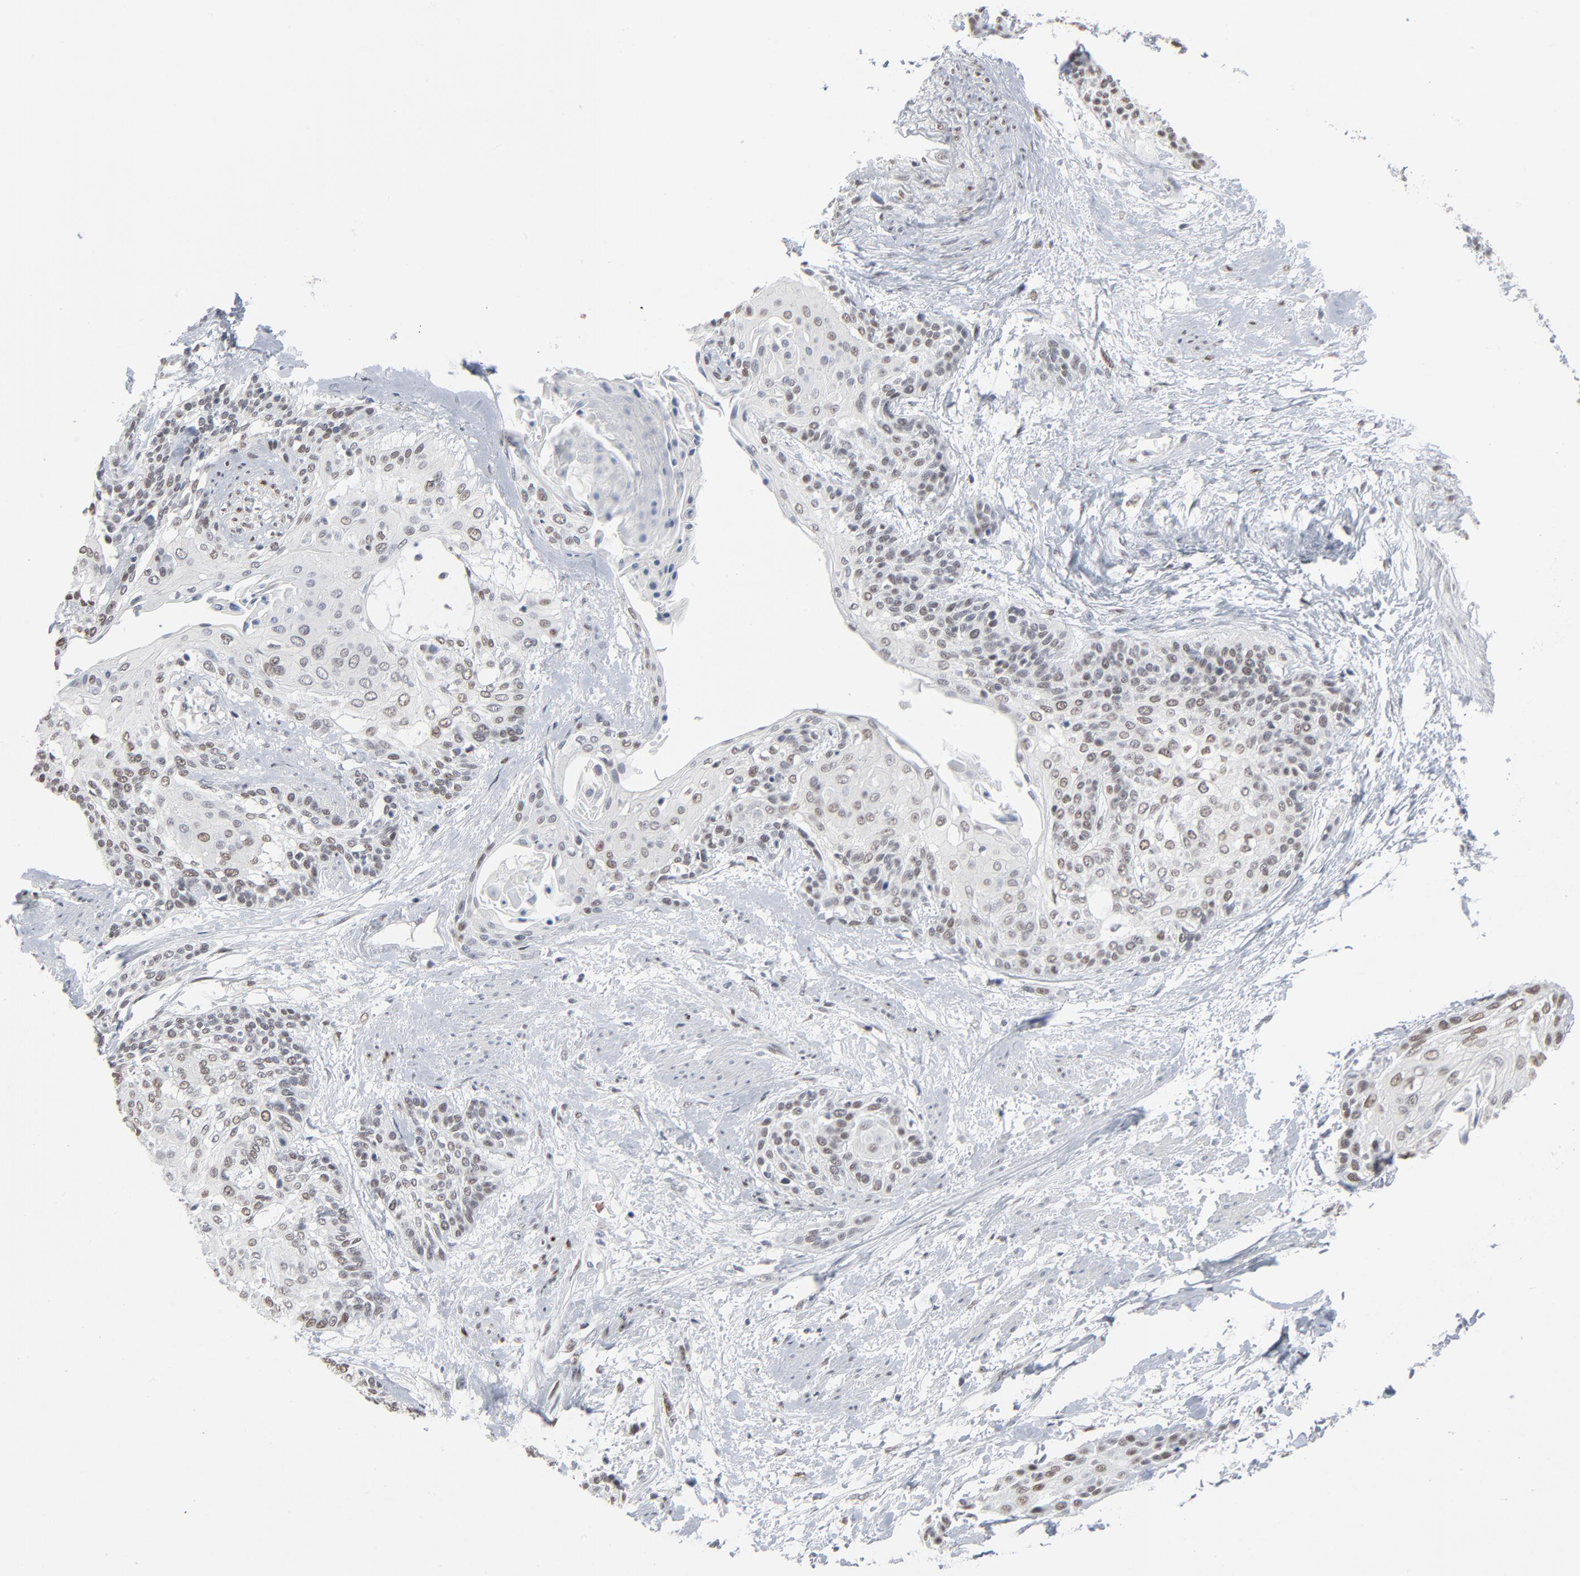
{"staining": {"intensity": "weak", "quantity": "<25%", "location": "nuclear"}, "tissue": "cervical cancer", "cell_type": "Tumor cells", "image_type": "cancer", "snomed": [{"axis": "morphology", "description": "Squamous cell carcinoma, NOS"}, {"axis": "topography", "description": "Cervix"}], "caption": "Immunohistochemistry (IHC) micrograph of squamous cell carcinoma (cervical) stained for a protein (brown), which demonstrates no staining in tumor cells.", "gene": "ATF7", "patient": {"sex": "female", "age": 57}}